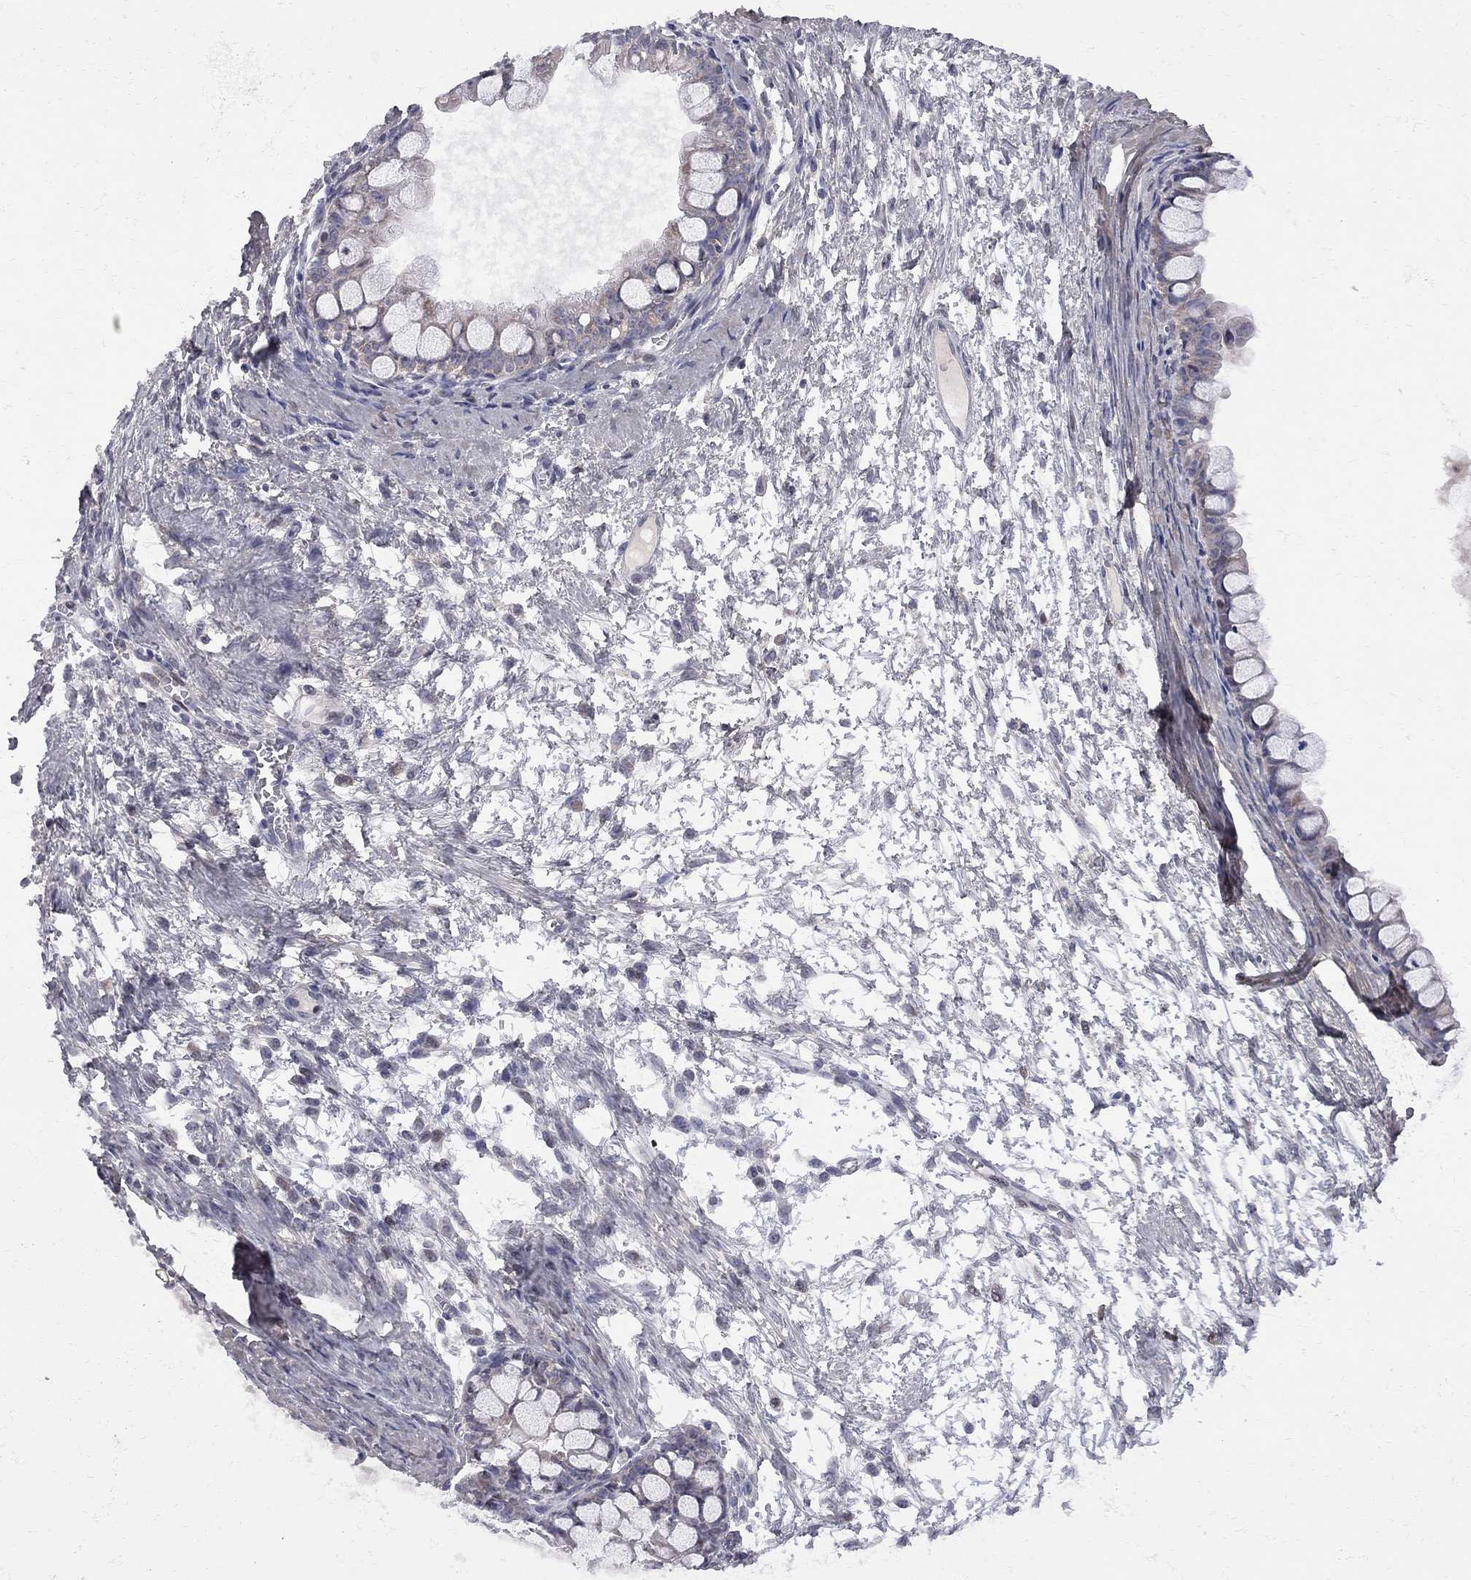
{"staining": {"intensity": "negative", "quantity": "none", "location": "none"}, "tissue": "ovarian cancer", "cell_type": "Tumor cells", "image_type": "cancer", "snomed": [{"axis": "morphology", "description": "Cystadenocarcinoma, mucinous, NOS"}, {"axis": "topography", "description": "Ovary"}], "caption": "Immunohistochemistry (IHC) histopathology image of human ovarian mucinous cystadenocarcinoma stained for a protein (brown), which reveals no positivity in tumor cells. The staining is performed using DAB brown chromogen with nuclei counter-stained in using hematoxylin.", "gene": "CNOT11", "patient": {"sex": "female", "age": 63}}